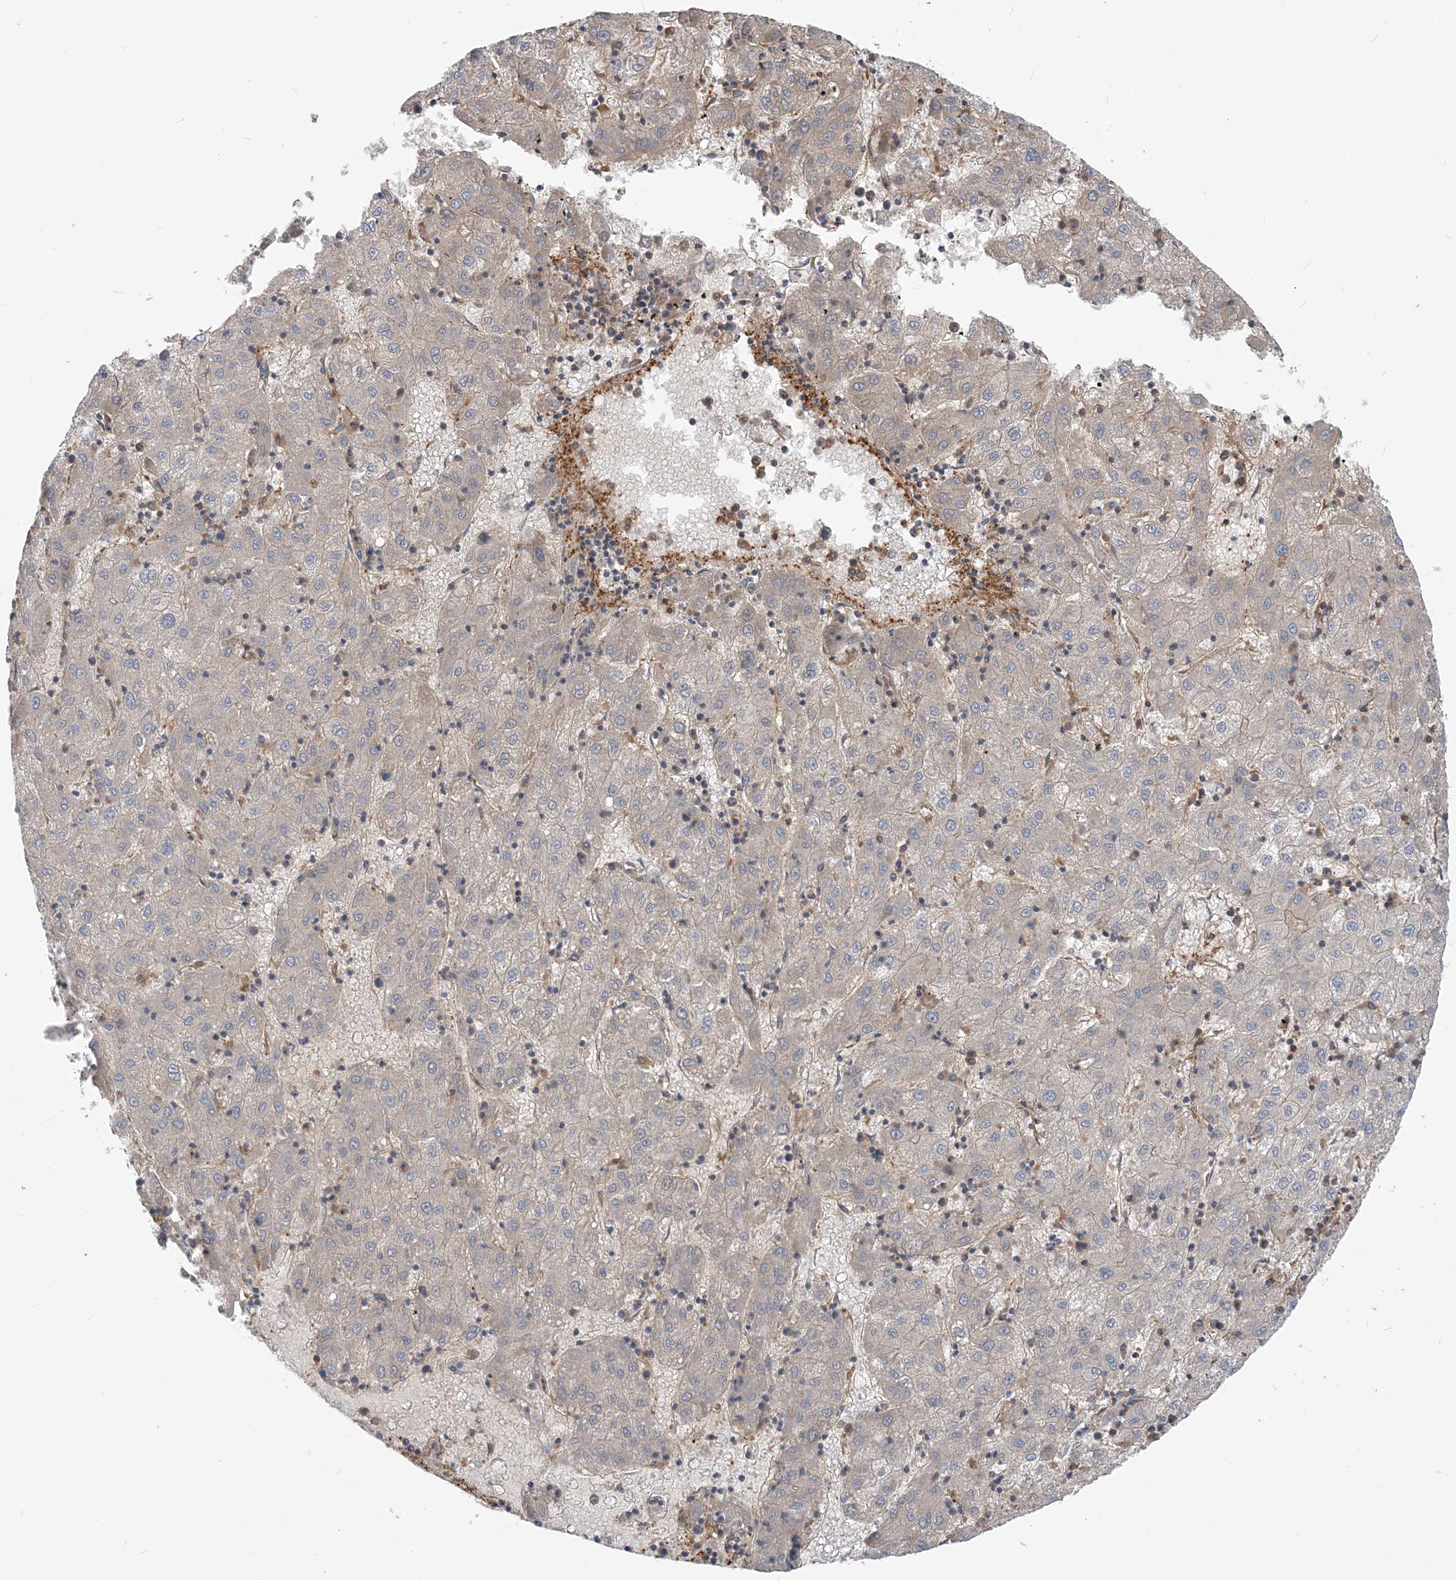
{"staining": {"intensity": "negative", "quantity": "none", "location": "none"}, "tissue": "liver cancer", "cell_type": "Tumor cells", "image_type": "cancer", "snomed": [{"axis": "morphology", "description": "Carcinoma, Hepatocellular, NOS"}, {"axis": "topography", "description": "Liver"}], "caption": "IHC of liver hepatocellular carcinoma reveals no staining in tumor cells.", "gene": "PARVG", "patient": {"sex": "male", "age": 72}}